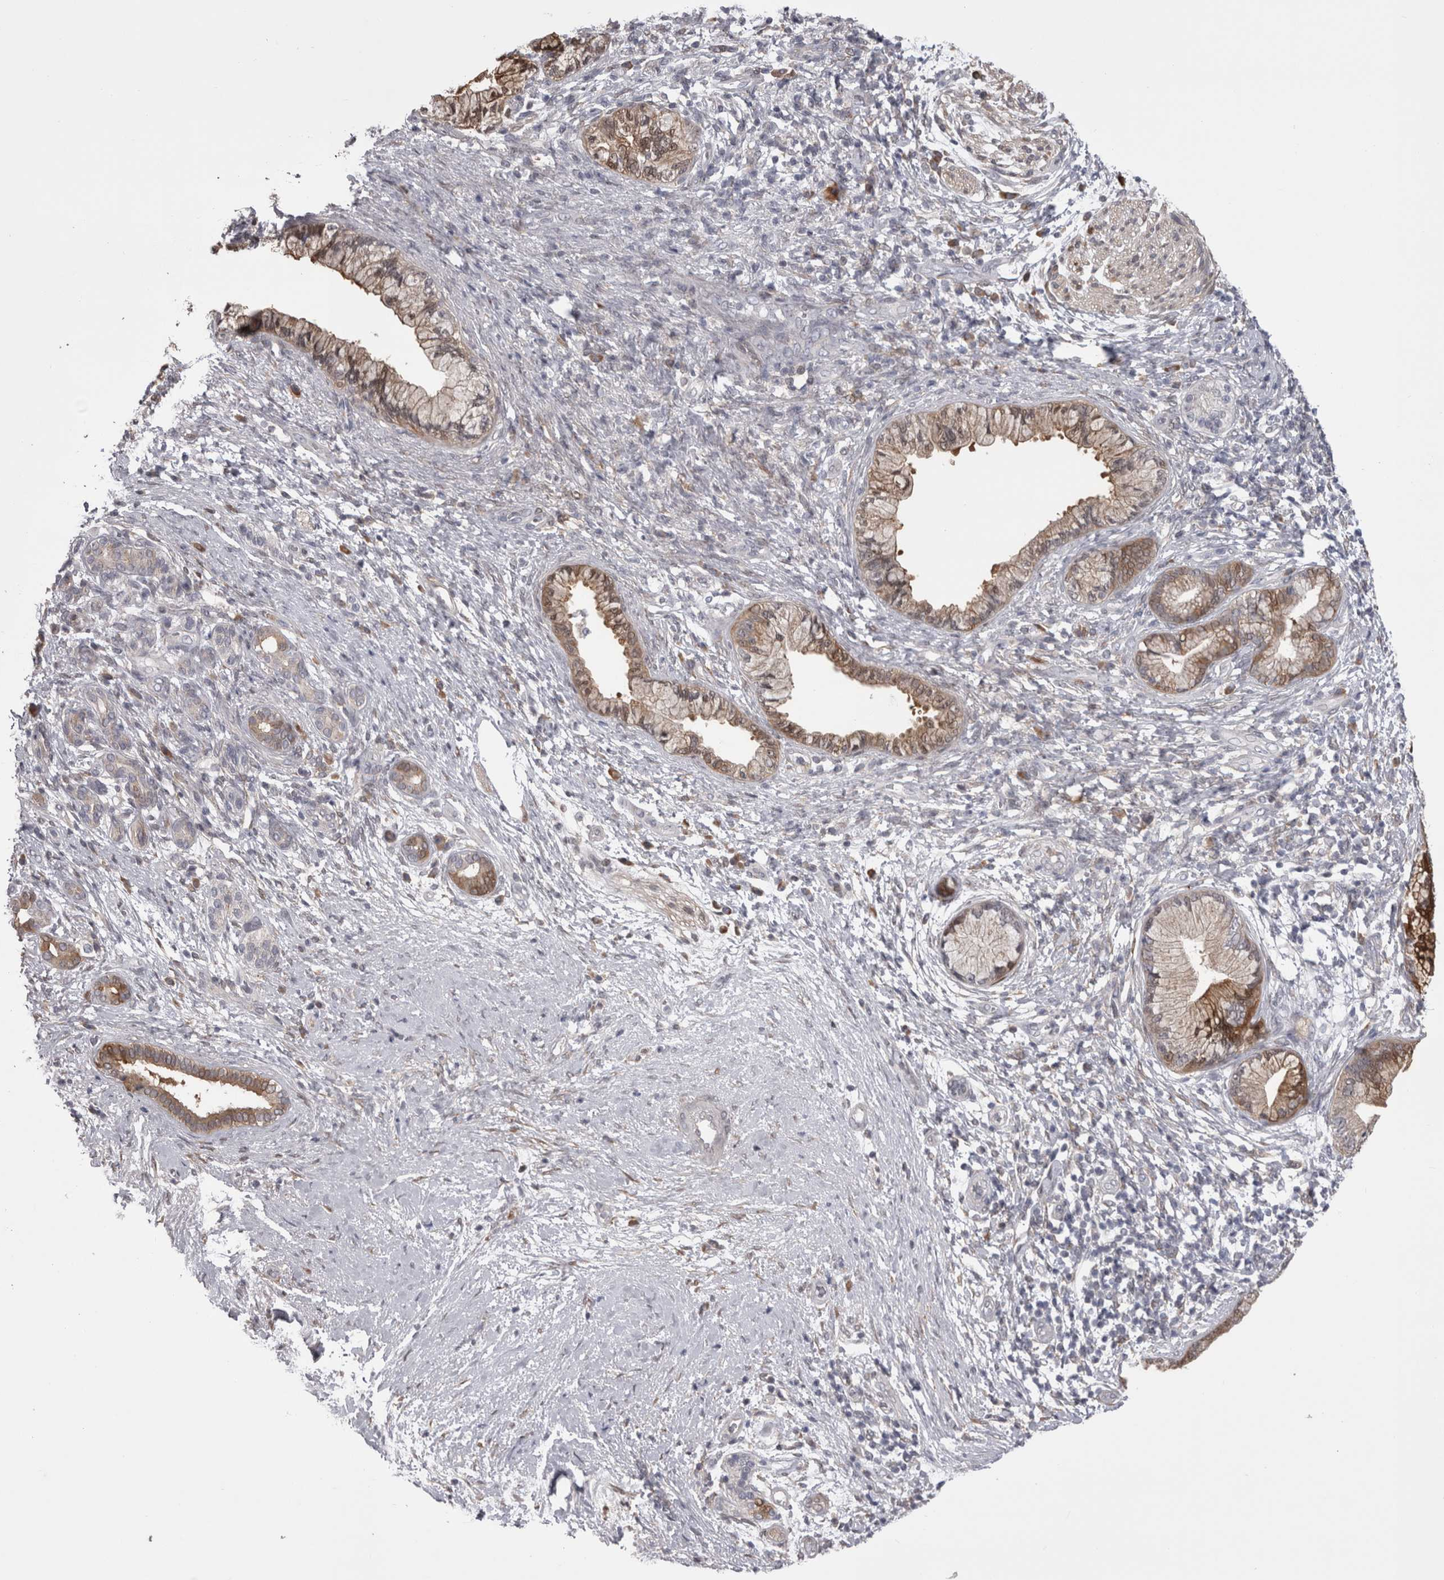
{"staining": {"intensity": "strong", "quantity": ">75%", "location": "cytoplasmic/membranous,nuclear"}, "tissue": "pancreatic cancer", "cell_type": "Tumor cells", "image_type": "cancer", "snomed": [{"axis": "morphology", "description": "Adenocarcinoma, NOS"}, {"axis": "topography", "description": "Pancreas"}], "caption": "Strong cytoplasmic/membranous and nuclear protein positivity is appreciated in approximately >75% of tumor cells in pancreatic adenocarcinoma.", "gene": "CHIC2", "patient": {"sex": "male", "age": 59}}